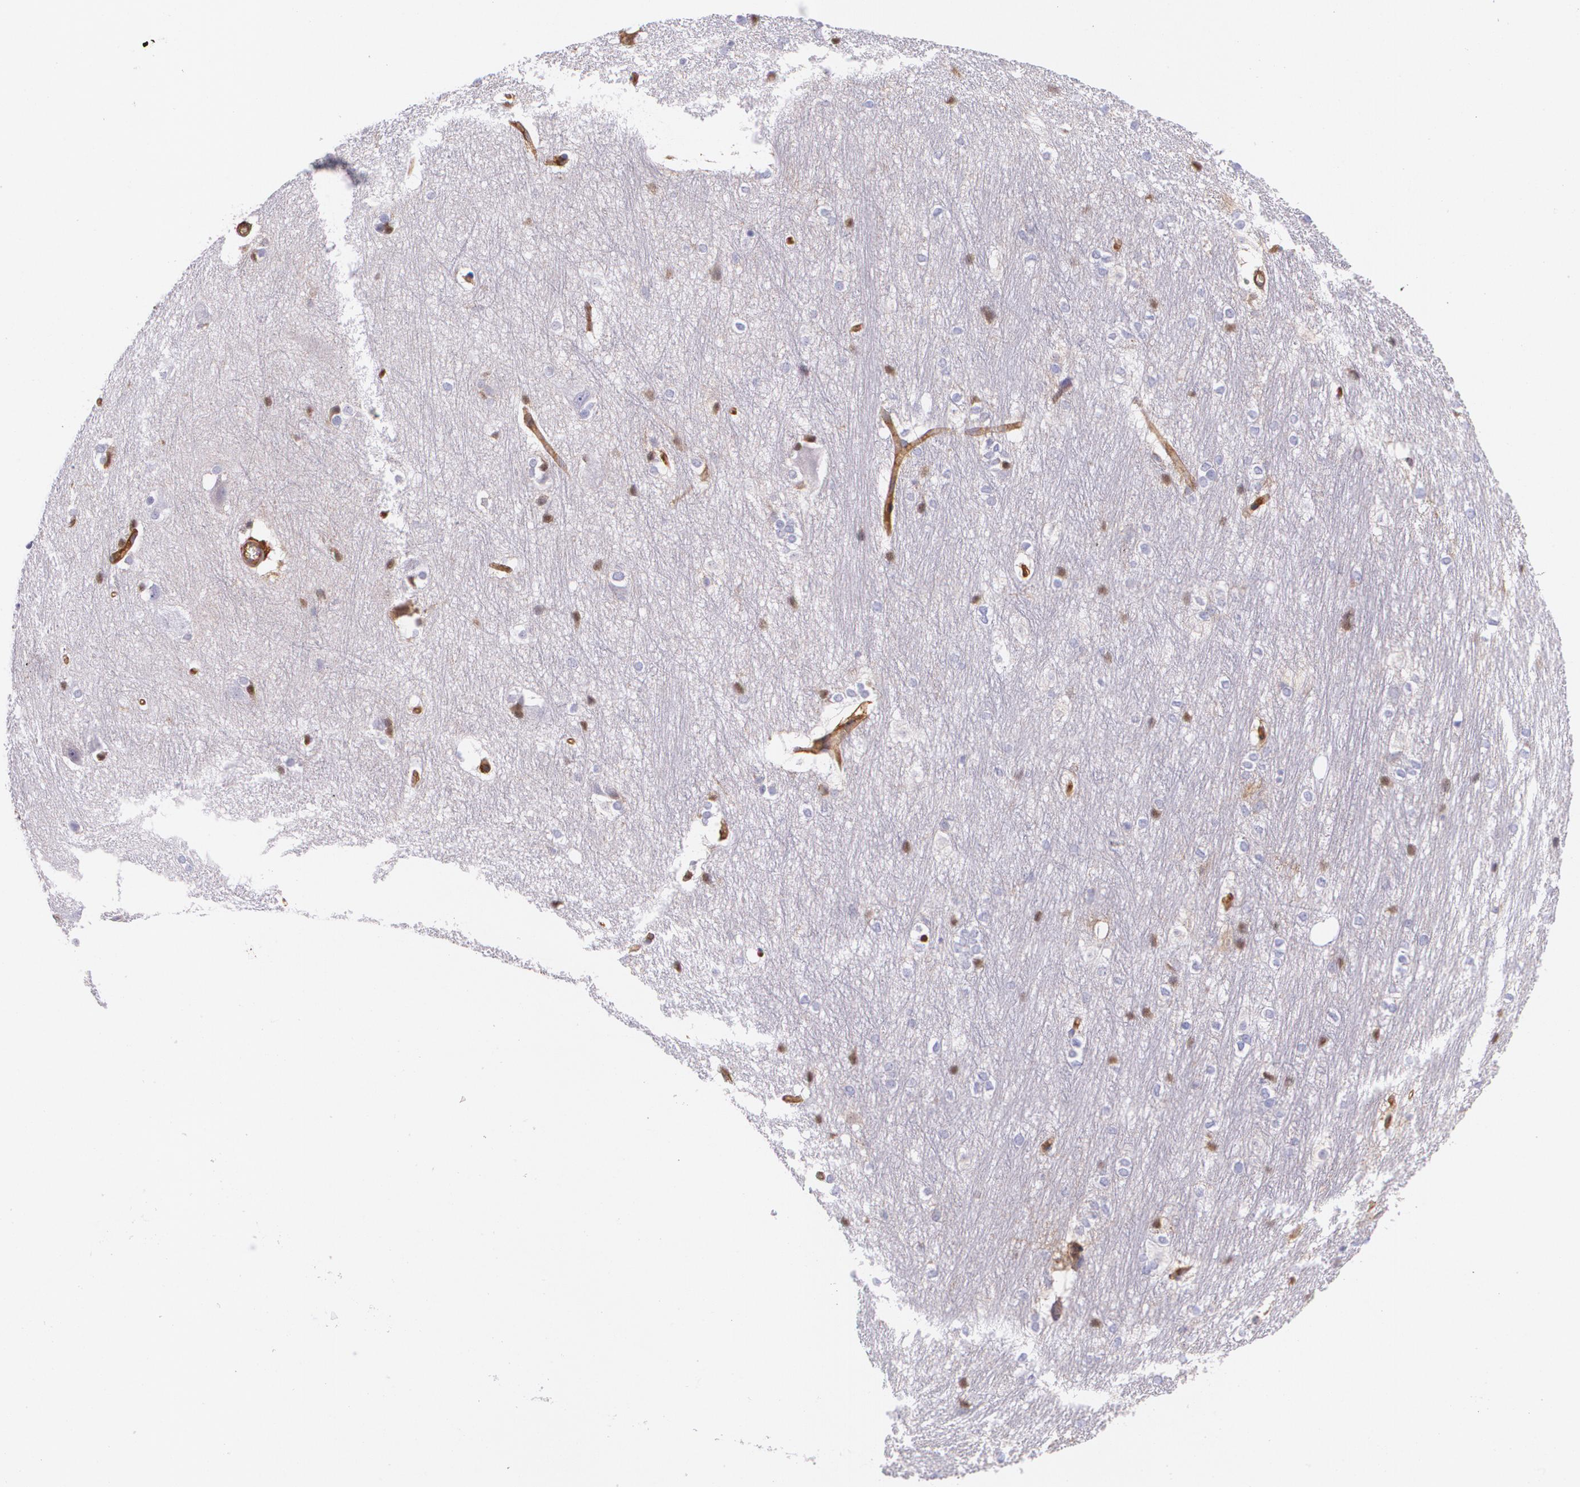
{"staining": {"intensity": "negative", "quantity": "none", "location": "none"}, "tissue": "hippocampus", "cell_type": "Glial cells", "image_type": "normal", "snomed": [{"axis": "morphology", "description": "Normal tissue, NOS"}, {"axis": "topography", "description": "Hippocampus"}], "caption": "The immunohistochemistry micrograph has no significant staining in glial cells of hippocampus.", "gene": "B2M", "patient": {"sex": "female", "age": 19}}